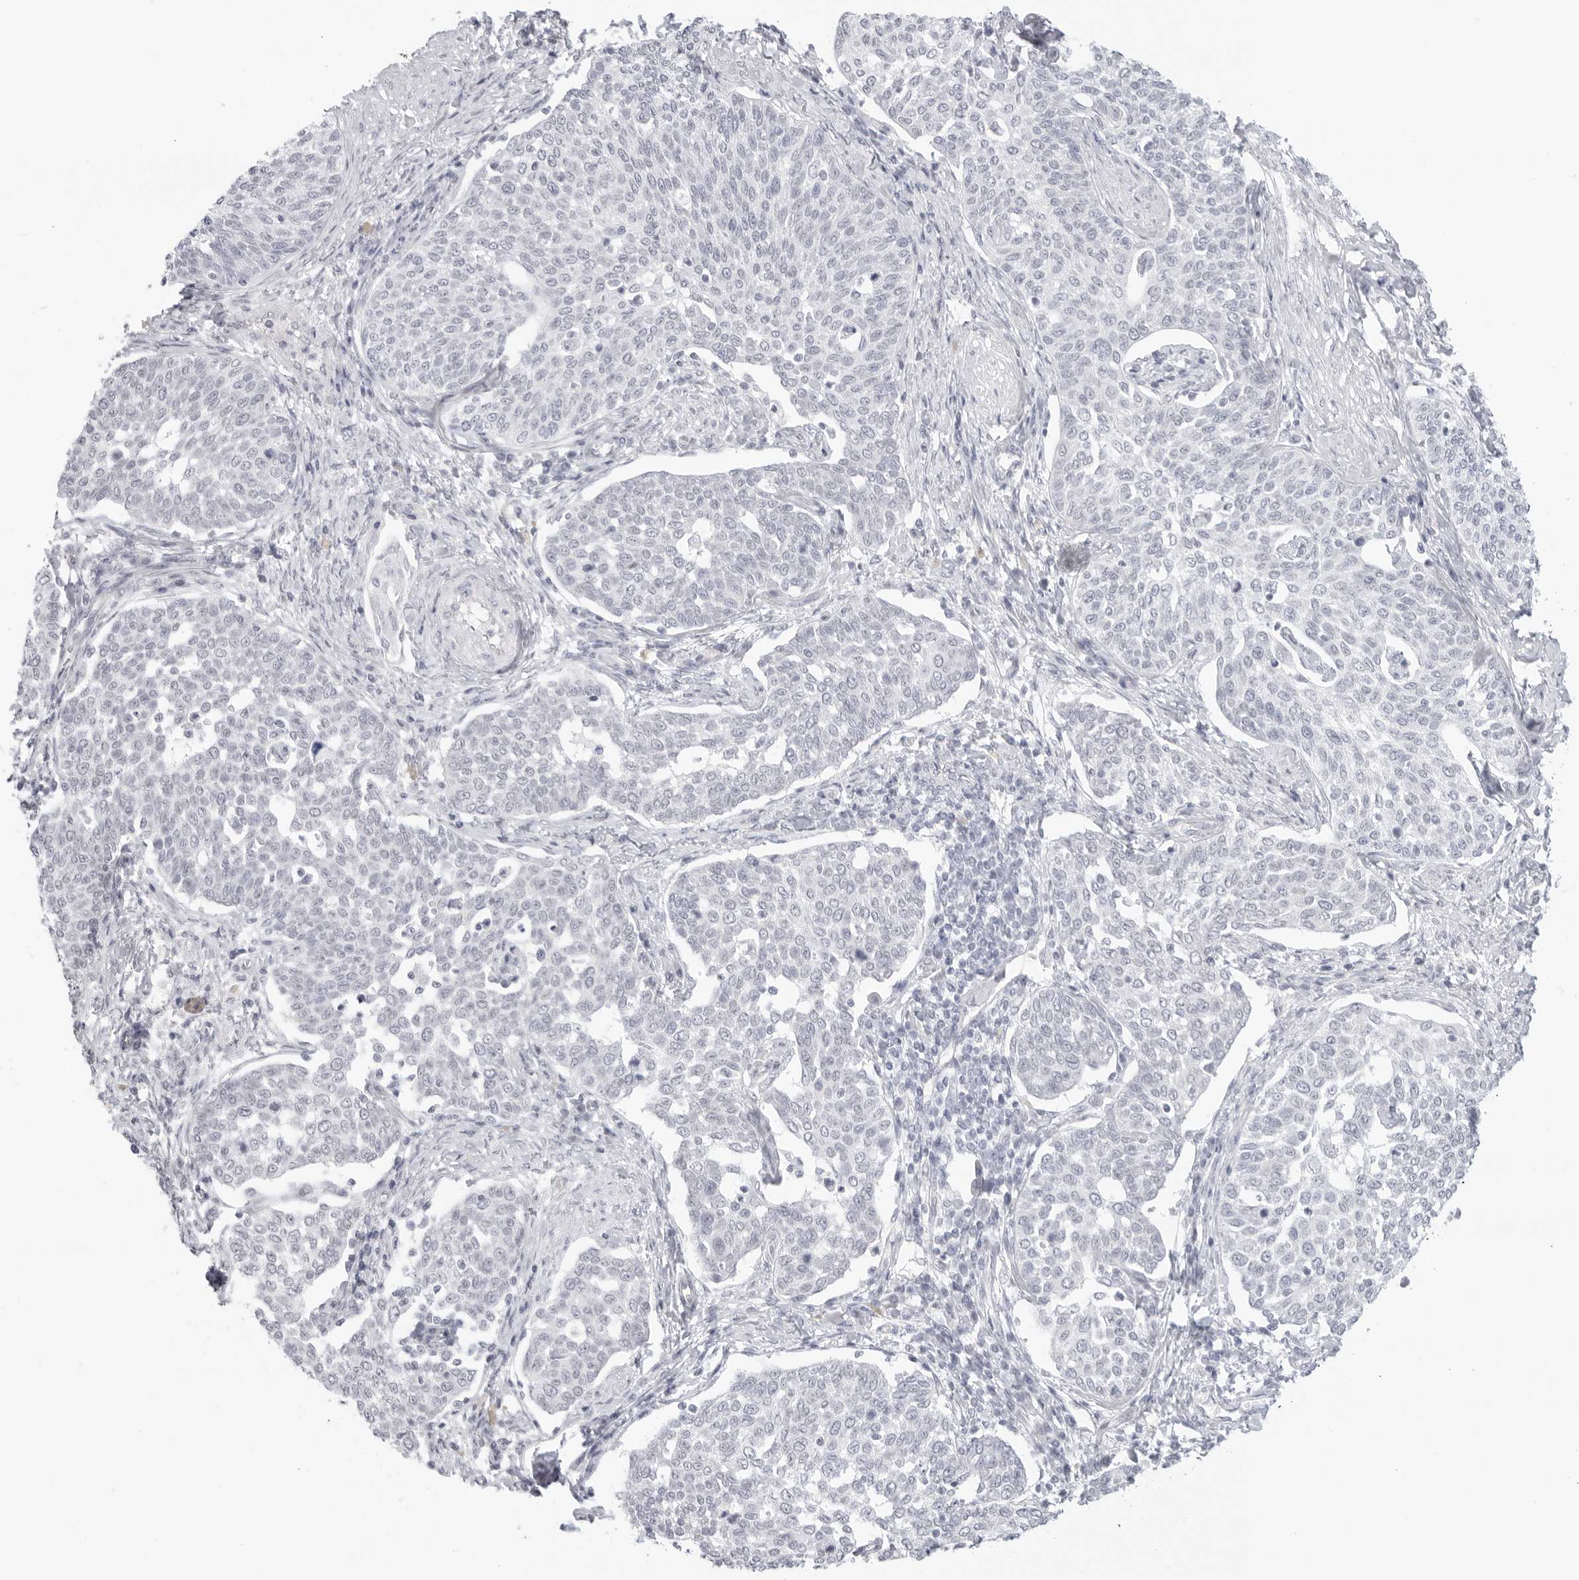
{"staining": {"intensity": "negative", "quantity": "none", "location": "none"}, "tissue": "cervical cancer", "cell_type": "Tumor cells", "image_type": "cancer", "snomed": [{"axis": "morphology", "description": "Squamous cell carcinoma, NOS"}, {"axis": "topography", "description": "Cervix"}], "caption": "Immunohistochemistry (IHC) histopathology image of neoplastic tissue: human cervical cancer (squamous cell carcinoma) stained with DAB exhibits no significant protein expression in tumor cells.", "gene": "MED18", "patient": {"sex": "female", "age": 34}}